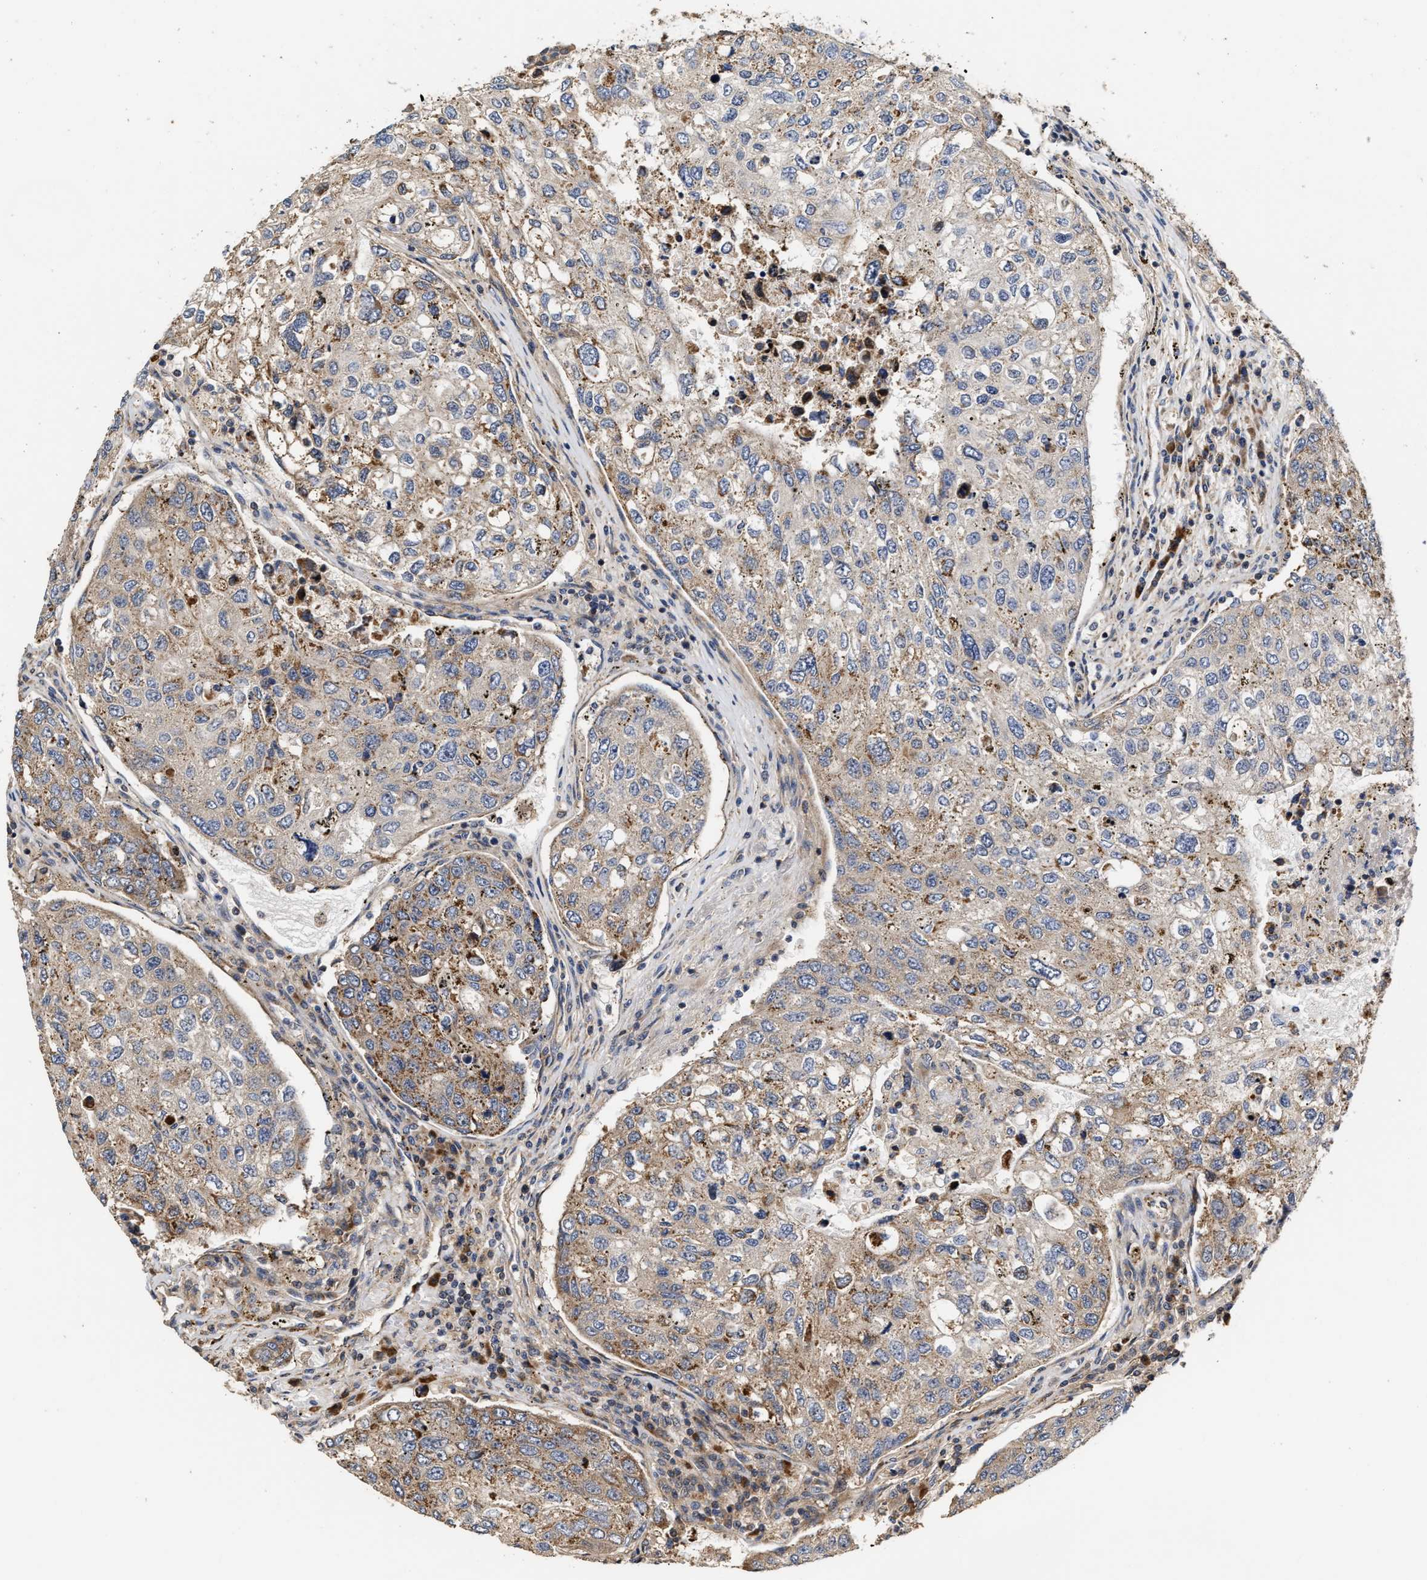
{"staining": {"intensity": "moderate", "quantity": "25%-75%", "location": "cytoplasmic/membranous"}, "tissue": "urothelial cancer", "cell_type": "Tumor cells", "image_type": "cancer", "snomed": [{"axis": "morphology", "description": "Urothelial carcinoma, High grade"}, {"axis": "topography", "description": "Lymph node"}, {"axis": "topography", "description": "Urinary bladder"}], "caption": "DAB immunohistochemical staining of urothelial cancer demonstrates moderate cytoplasmic/membranous protein staining in about 25%-75% of tumor cells.", "gene": "CLIP2", "patient": {"sex": "male", "age": 51}}